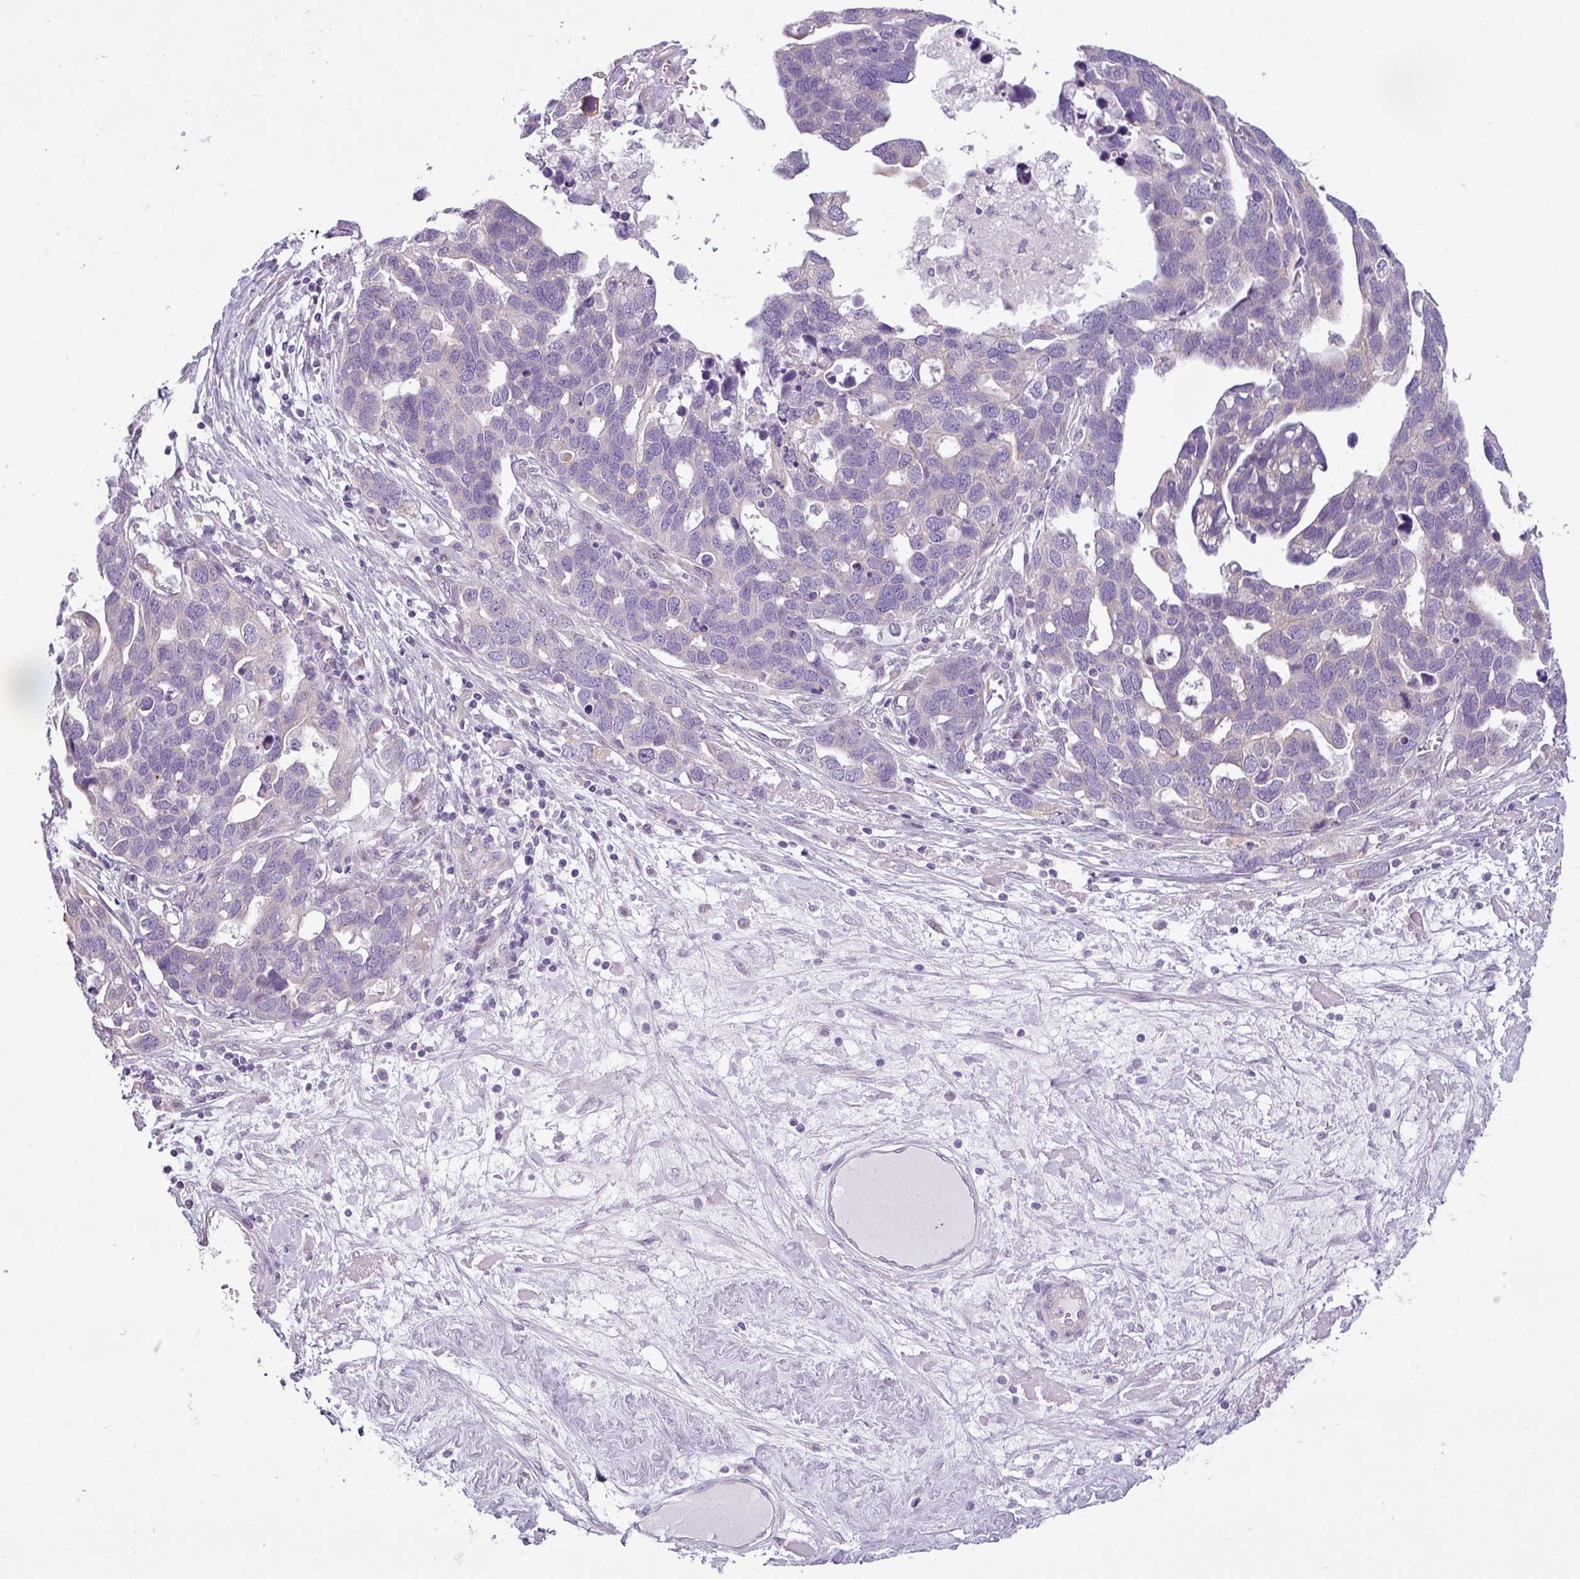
{"staining": {"intensity": "negative", "quantity": "none", "location": "none"}, "tissue": "ovarian cancer", "cell_type": "Tumor cells", "image_type": "cancer", "snomed": [{"axis": "morphology", "description": "Cystadenocarcinoma, serous, NOS"}, {"axis": "topography", "description": "Ovary"}], "caption": "There is no significant positivity in tumor cells of ovarian serous cystadenocarcinoma.", "gene": "TOR1AIP2", "patient": {"sex": "female", "age": 54}}